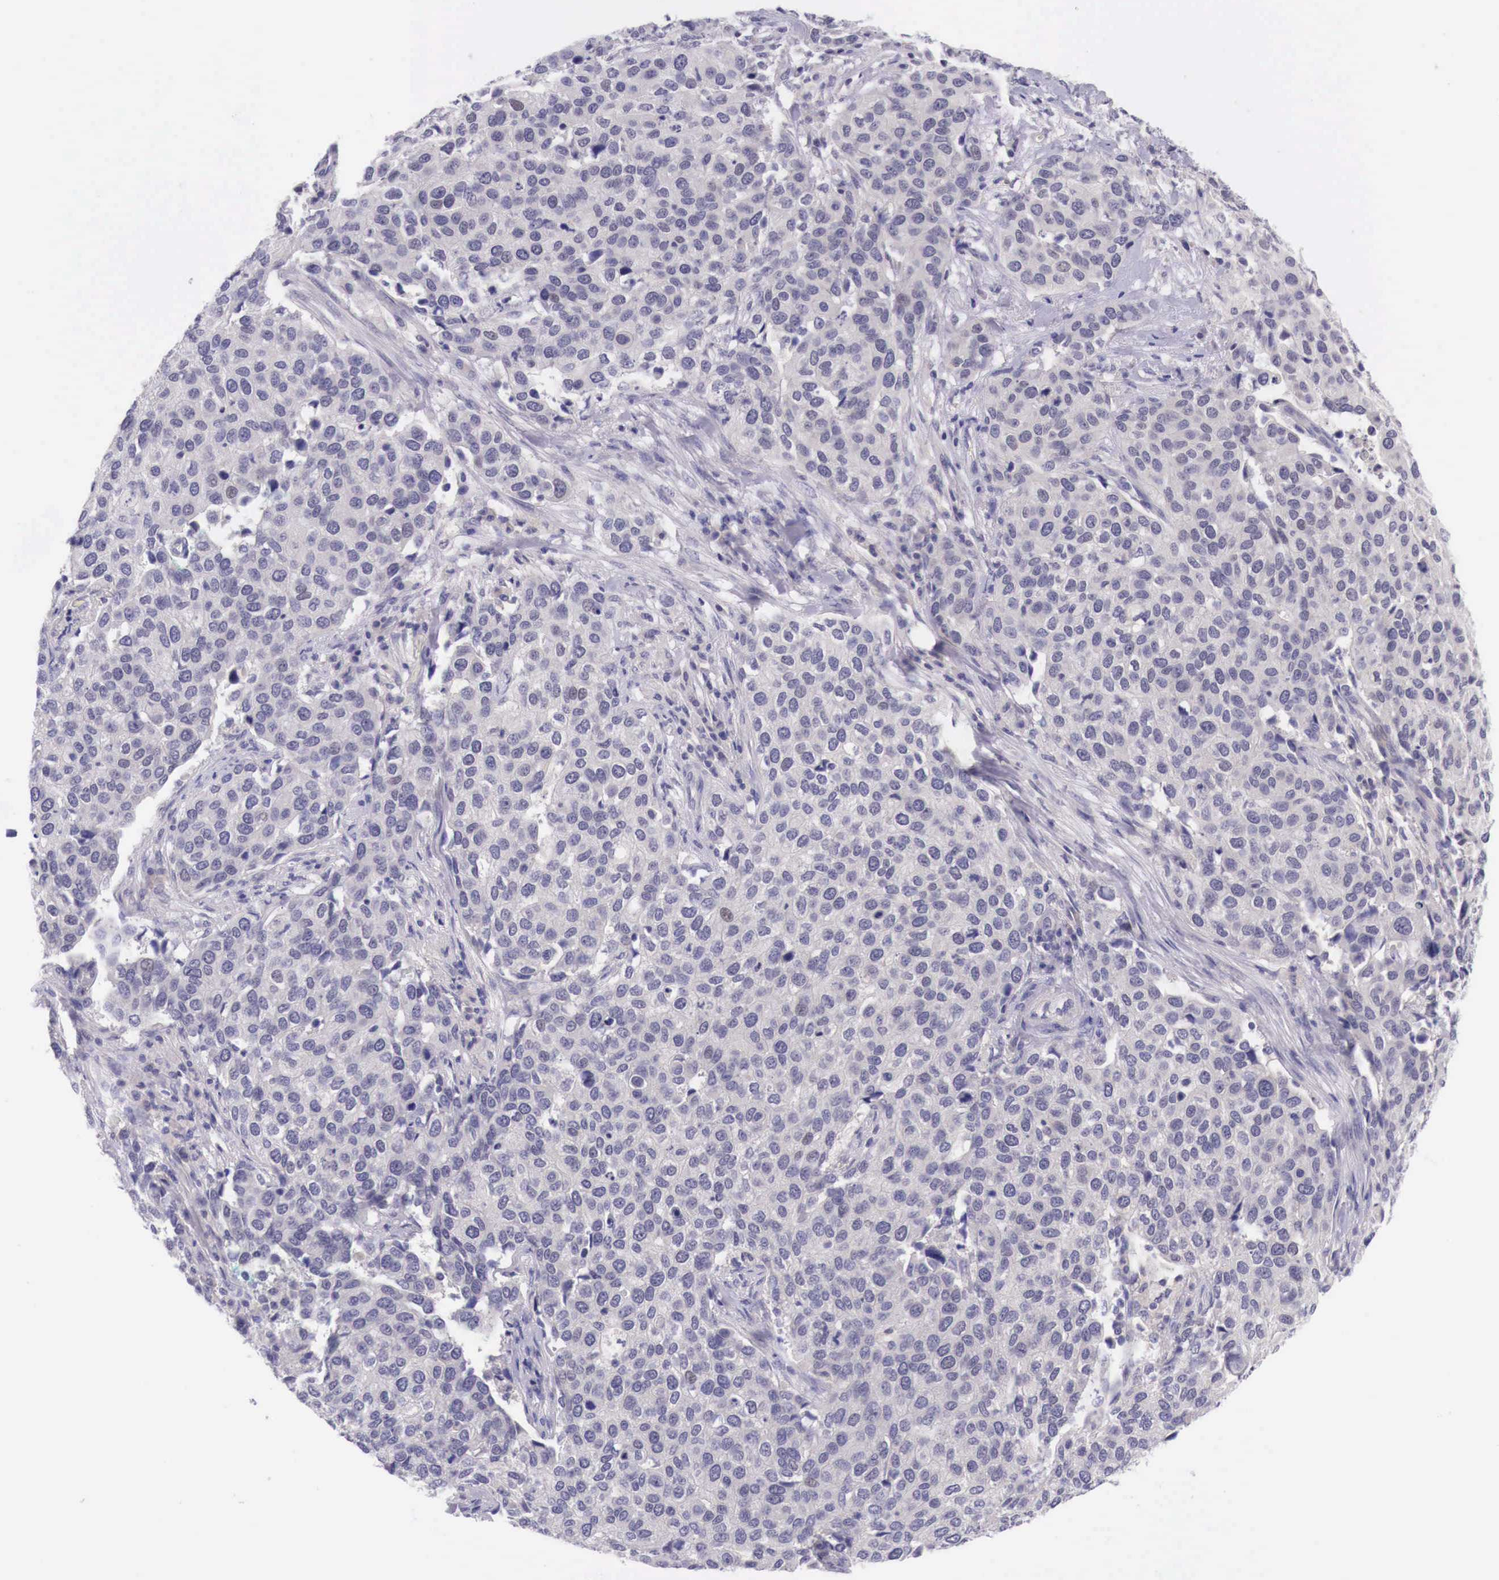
{"staining": {"intensity": "negative", "quantity": "none", "location": "none"}, "tissue": "cervical cancer", "cell_type": "Tumor cells", "image_type": "cancer", "snomed": [{"axis": "morphology", "description": "Squamous cell carcinoma, NOS"}, {"axis": "topography", "description": "Cervix"}], "caption": "Immunohistochemistry photomicrograph of neoplastic tissue: squamous cell carcinoma (cervical) stained with DAB (3,3'-diaminobenzidine) shows no significant protein expression in tumor cells.", "gene": "BCL6", "patient": {"sex": "female", "age": 54}}